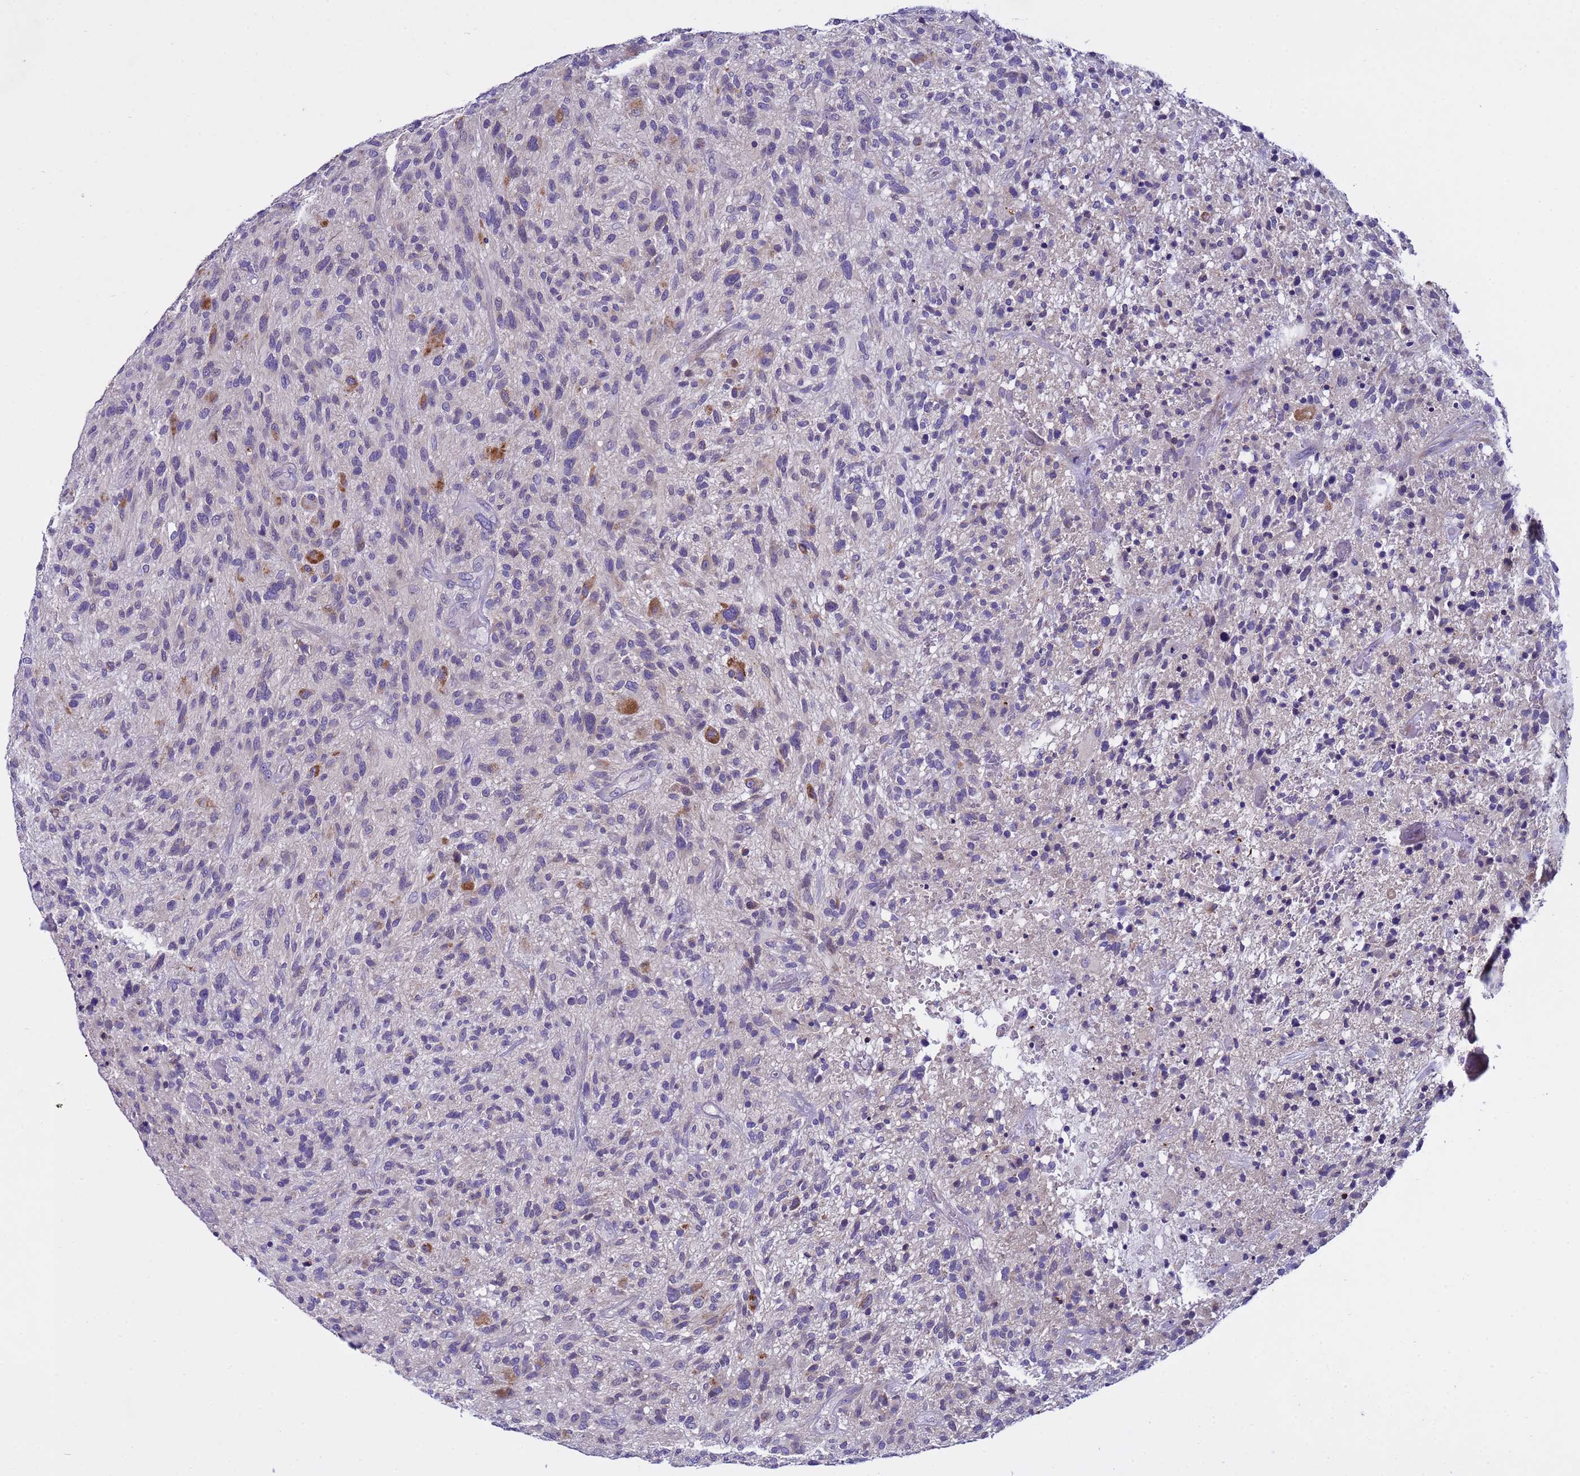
{"staining": {"intensity": "moderate", "quantity": "<25%", "location": "cytoplasmic/membranous"}, "tissue": "glioma", "cell_type": "Tumor cells", "image_type": "cancer", "snomed": [{"axis": "morphology", "description": "Glioma, malignant, High grade"}, {"axis": "topography", "description": "Brain"}], "caption": "High-magnification brightfield microscopy of malignant glioma (high-grade) stained with DAB (brown) and counterstained with hematoxylin (blue). tumor cells exhibit moderate cytoplasmic/membranous expression is present in about<25% of cells.", "gene": "IGSF11", "patient": {"sex": "male", "age": 47}}